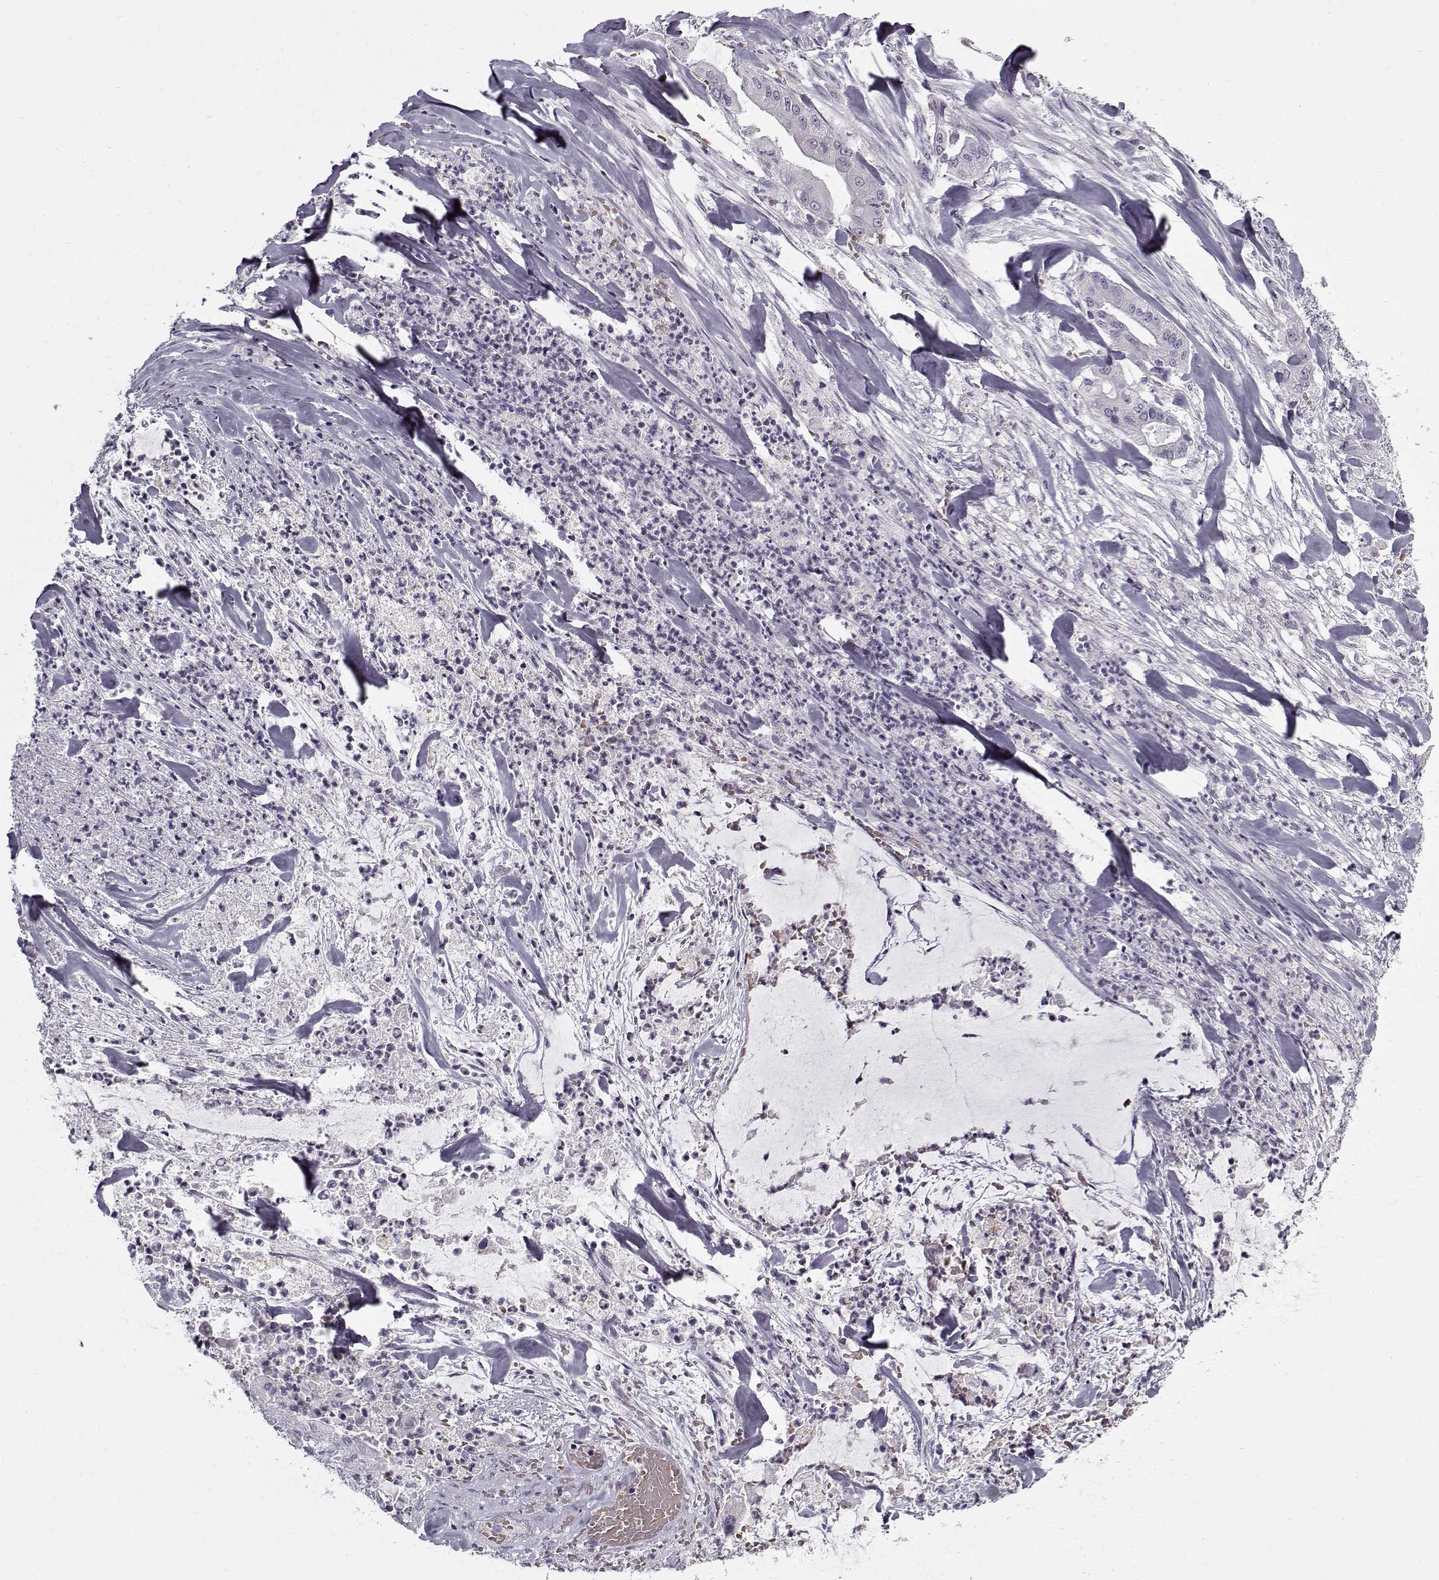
{"staining": {"intensity": "negative", "quantity": "none", "location": "none"}, "tissue": "pancreatic cancer", "cell_type": "Tumor cells", "image_type": "cancer", "snomed": [{"axis": "morphology", "description": "Normal tissue, NOS"}, {"axis": "morphology", "description": "Inflammation, NOS"}, {"axis": "morphology", "description": "Adenocarcinoma, NOS"}, {"axis": "topography", "description": "Pancreas"}], "caption": "Human pancreatic adenocarcinoma stained for a protein using immunohistochemistry displays no staining in tumor cells.", "gene": "SNCA", "patient": {"sex": "male", "age": 57}}